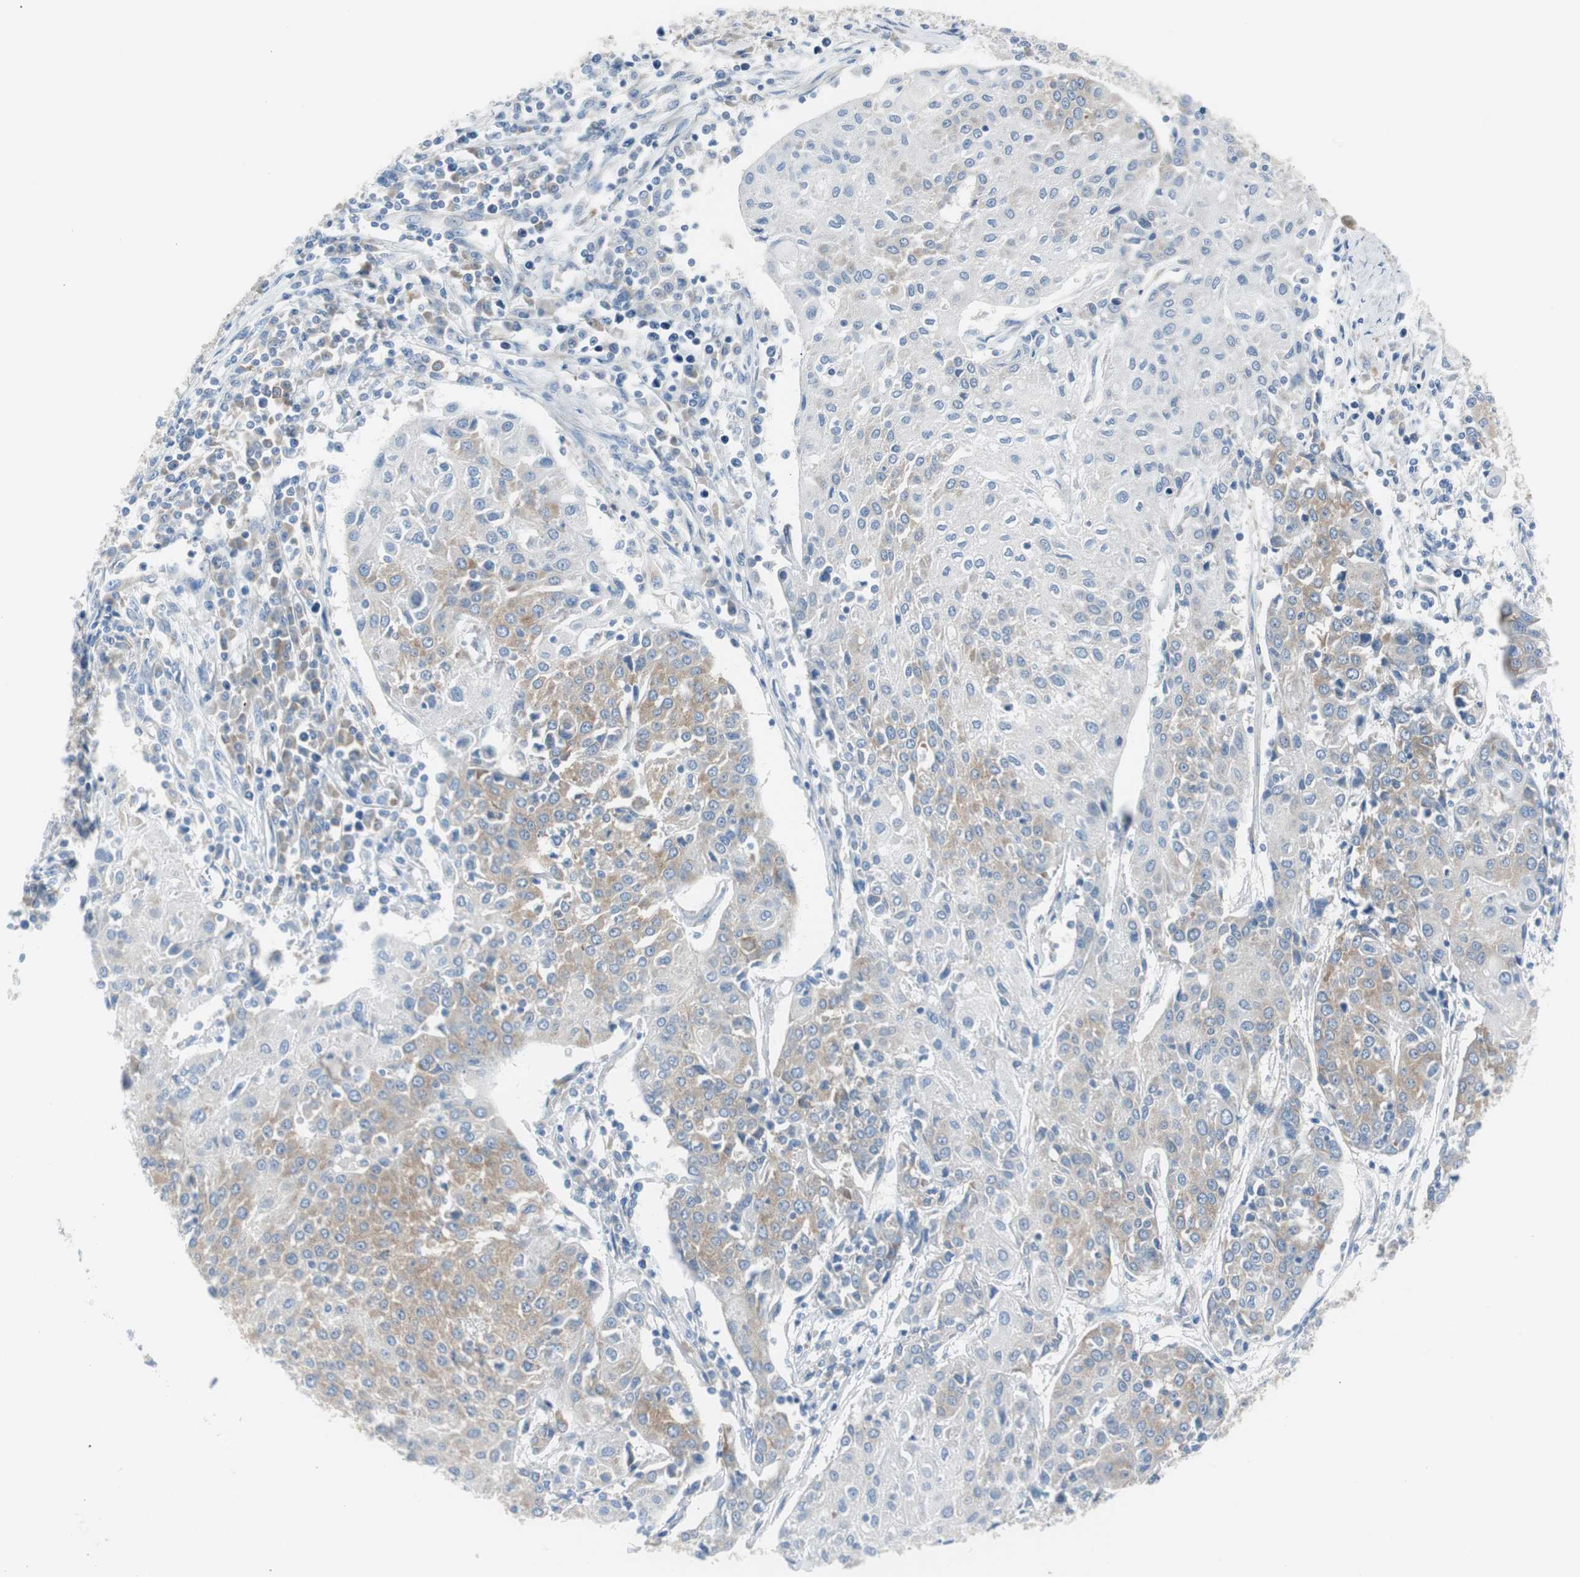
{"staining": {"intensity": "moderate", "quantity": "25%-75%", "location": "cytoplasmic/membranous"}, "tissue": "urothelial cancer", "cell_type": "Tumor cells", "image_type": "cancer", "snomed": [{"axis": "morphology", "description": "Urothelial carcinoma, High grade"}, {"axis": "topography", "description": "Urinary bladder"}], "caption": "The image reveals staining of urothelial cancer, revealing moderate cytoplasmic/membranous protein staining (brown color) within tumor cells.", "gene": "RPS12", "patient": {"sex": "female", "age": 85}}